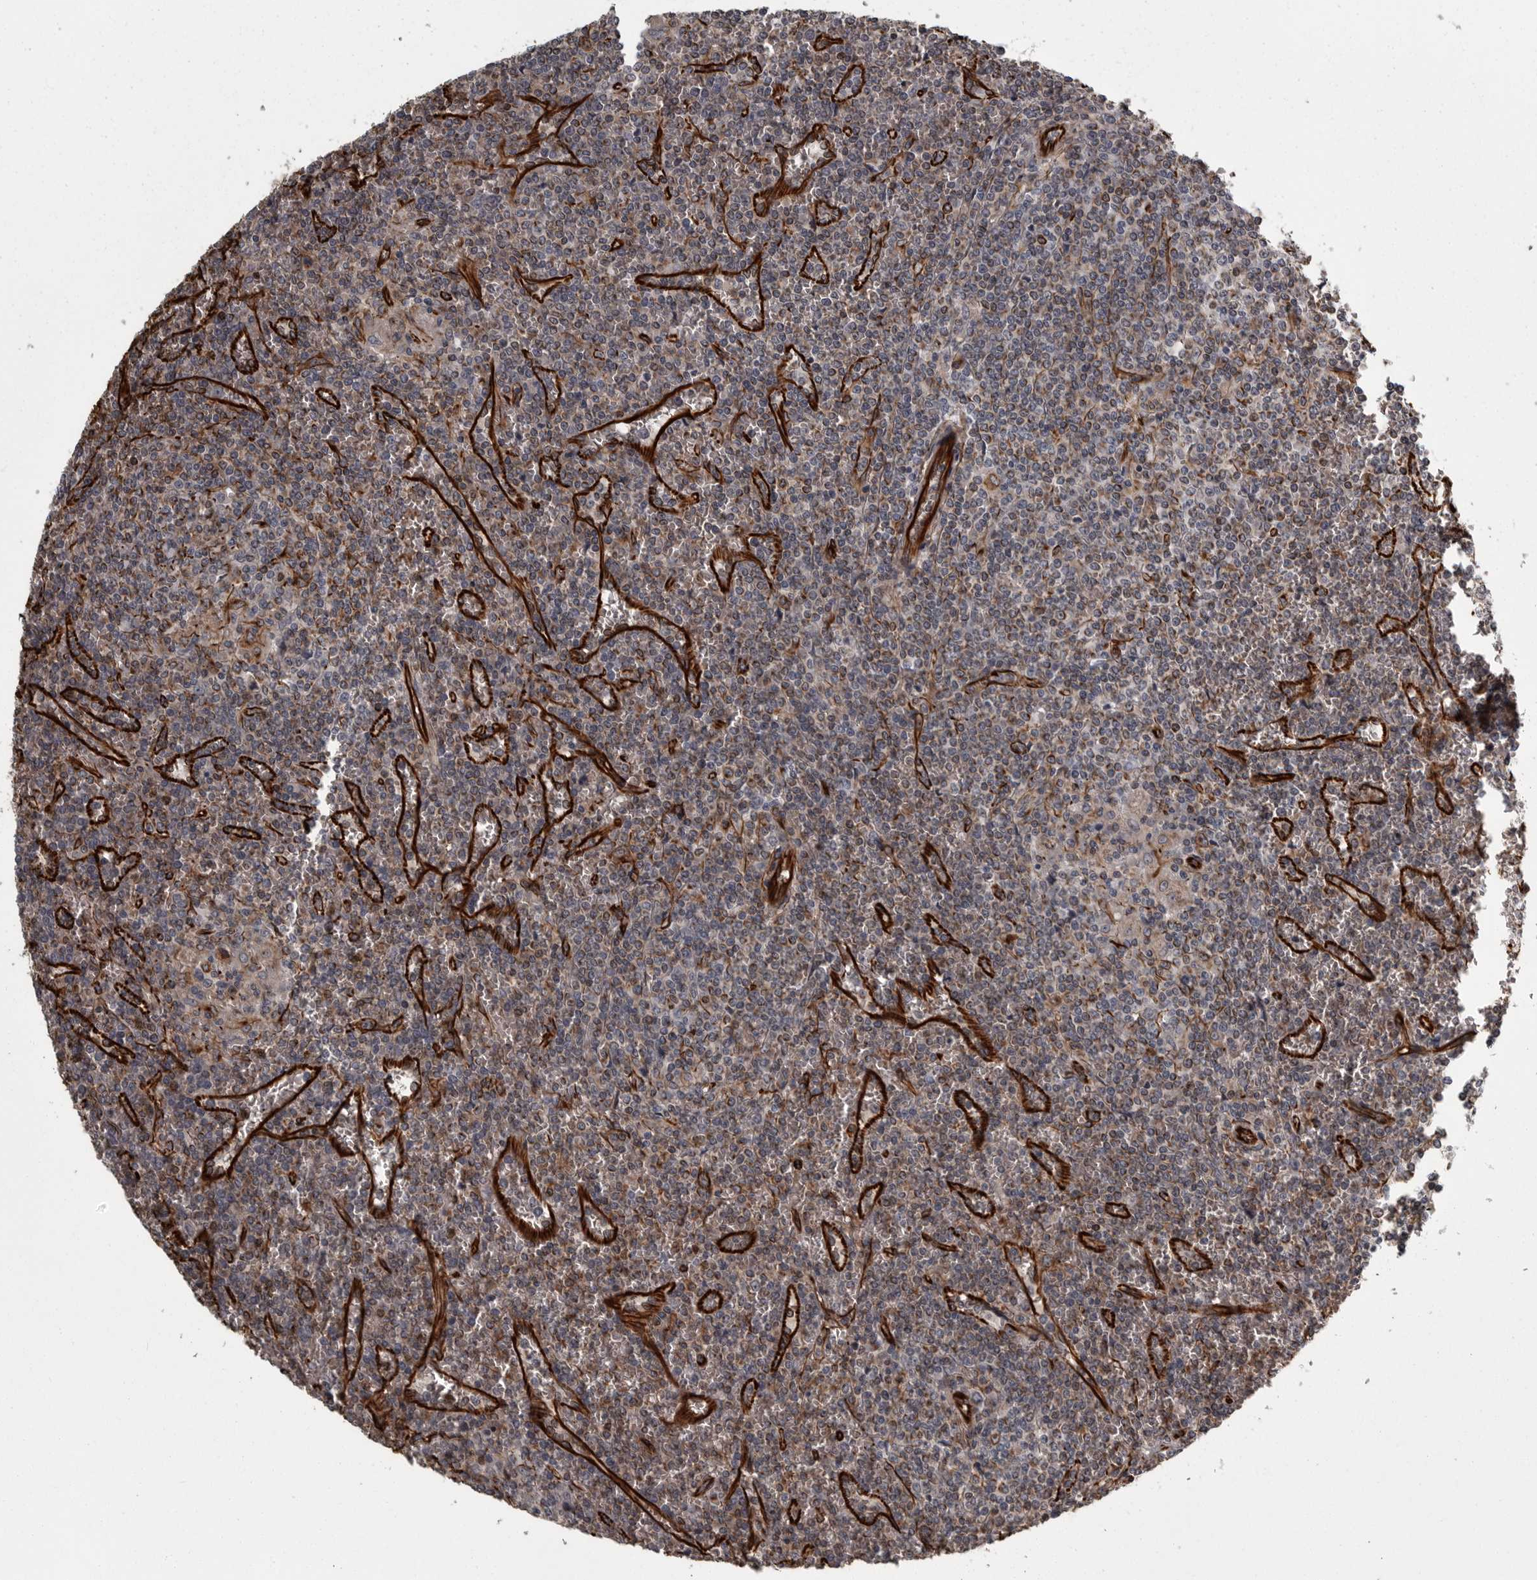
{"staining": {"intensity": "moderate", "quantity": "<25%", "location": "cytoplasmic/membranous"}, "tissue": "lymphoma", "cell_type": "Tumor cells", "image_type": "cancer", "snomed": [{"axis": "morphology", "description": "Malignant lymphoma, non-Hodgkin's type, Low grade"}, {"axis": "topography", "description": "Spleen"}], "caption": "Protein staining shows moderate cytoplasmic/membranous staining in approximately <25% of tumor cells in low-grade malignant lymphoma, non-Hodgkin's type.", "gene": "FAAP100", "patient": {"sex": "female", "age": 19}}